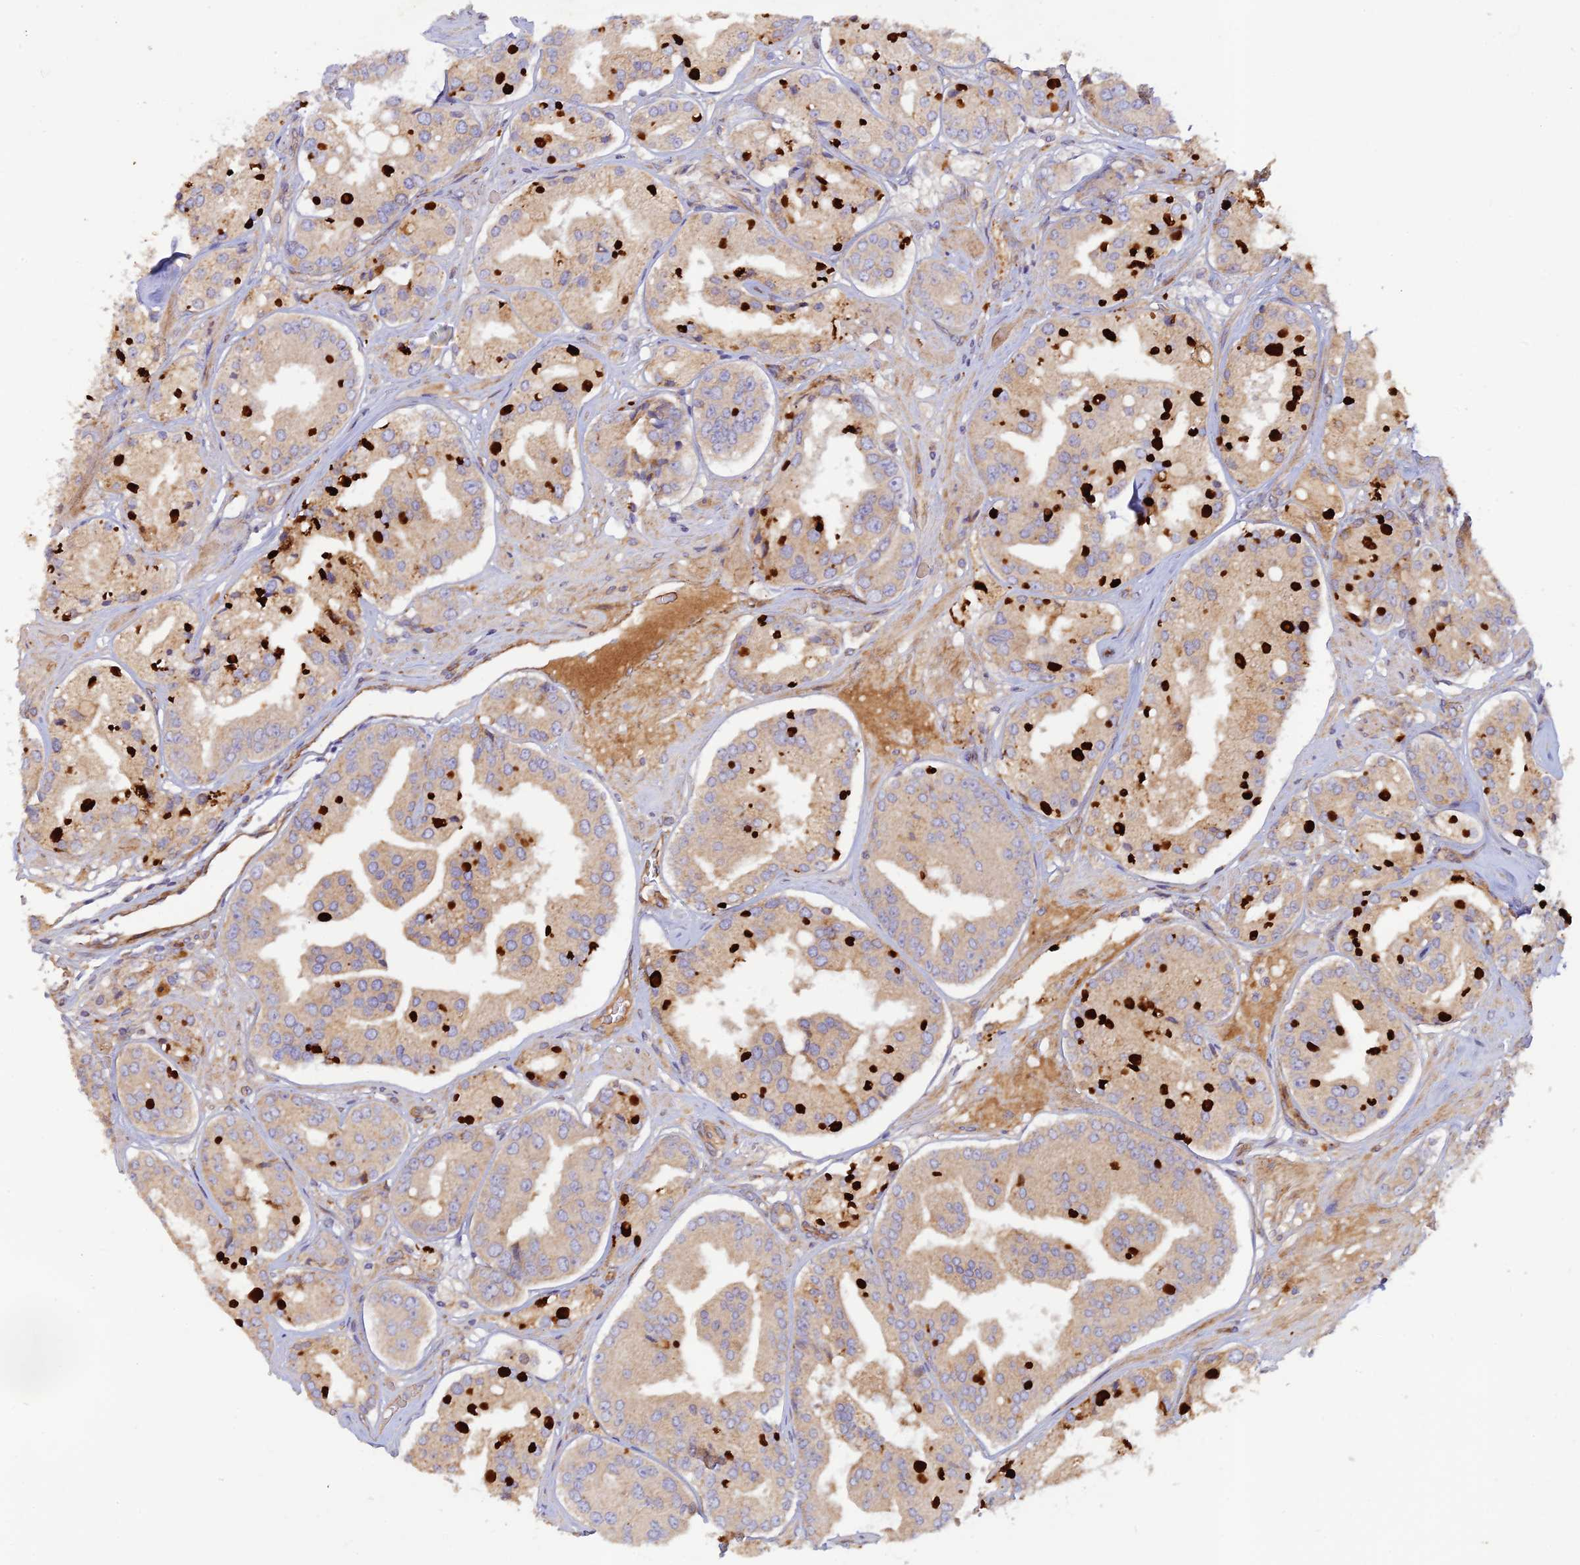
{"staining": {"intensity": "weak", "quantity": "25%-75%", "location": "cytoplasmic/membranous"}, "tissue": "prostate cancer", "cell_type": "Tumor cells", "image_type": "cancer", "snomed": [{"axis": "morphology", "description": "Adenocarcinoma, High grade"}, {"axis": "topography", "description": "Prostate"}], "caption": "Immunohistochemical staining of prostate adenocarcinoma (high-grade) shows low levels of weak cytoplasmic/membranous protein positivity in approximately 25%-75% of tumor cells.", "gene": "GMCL1", "patient": {"sex": "male", "age": 63}}